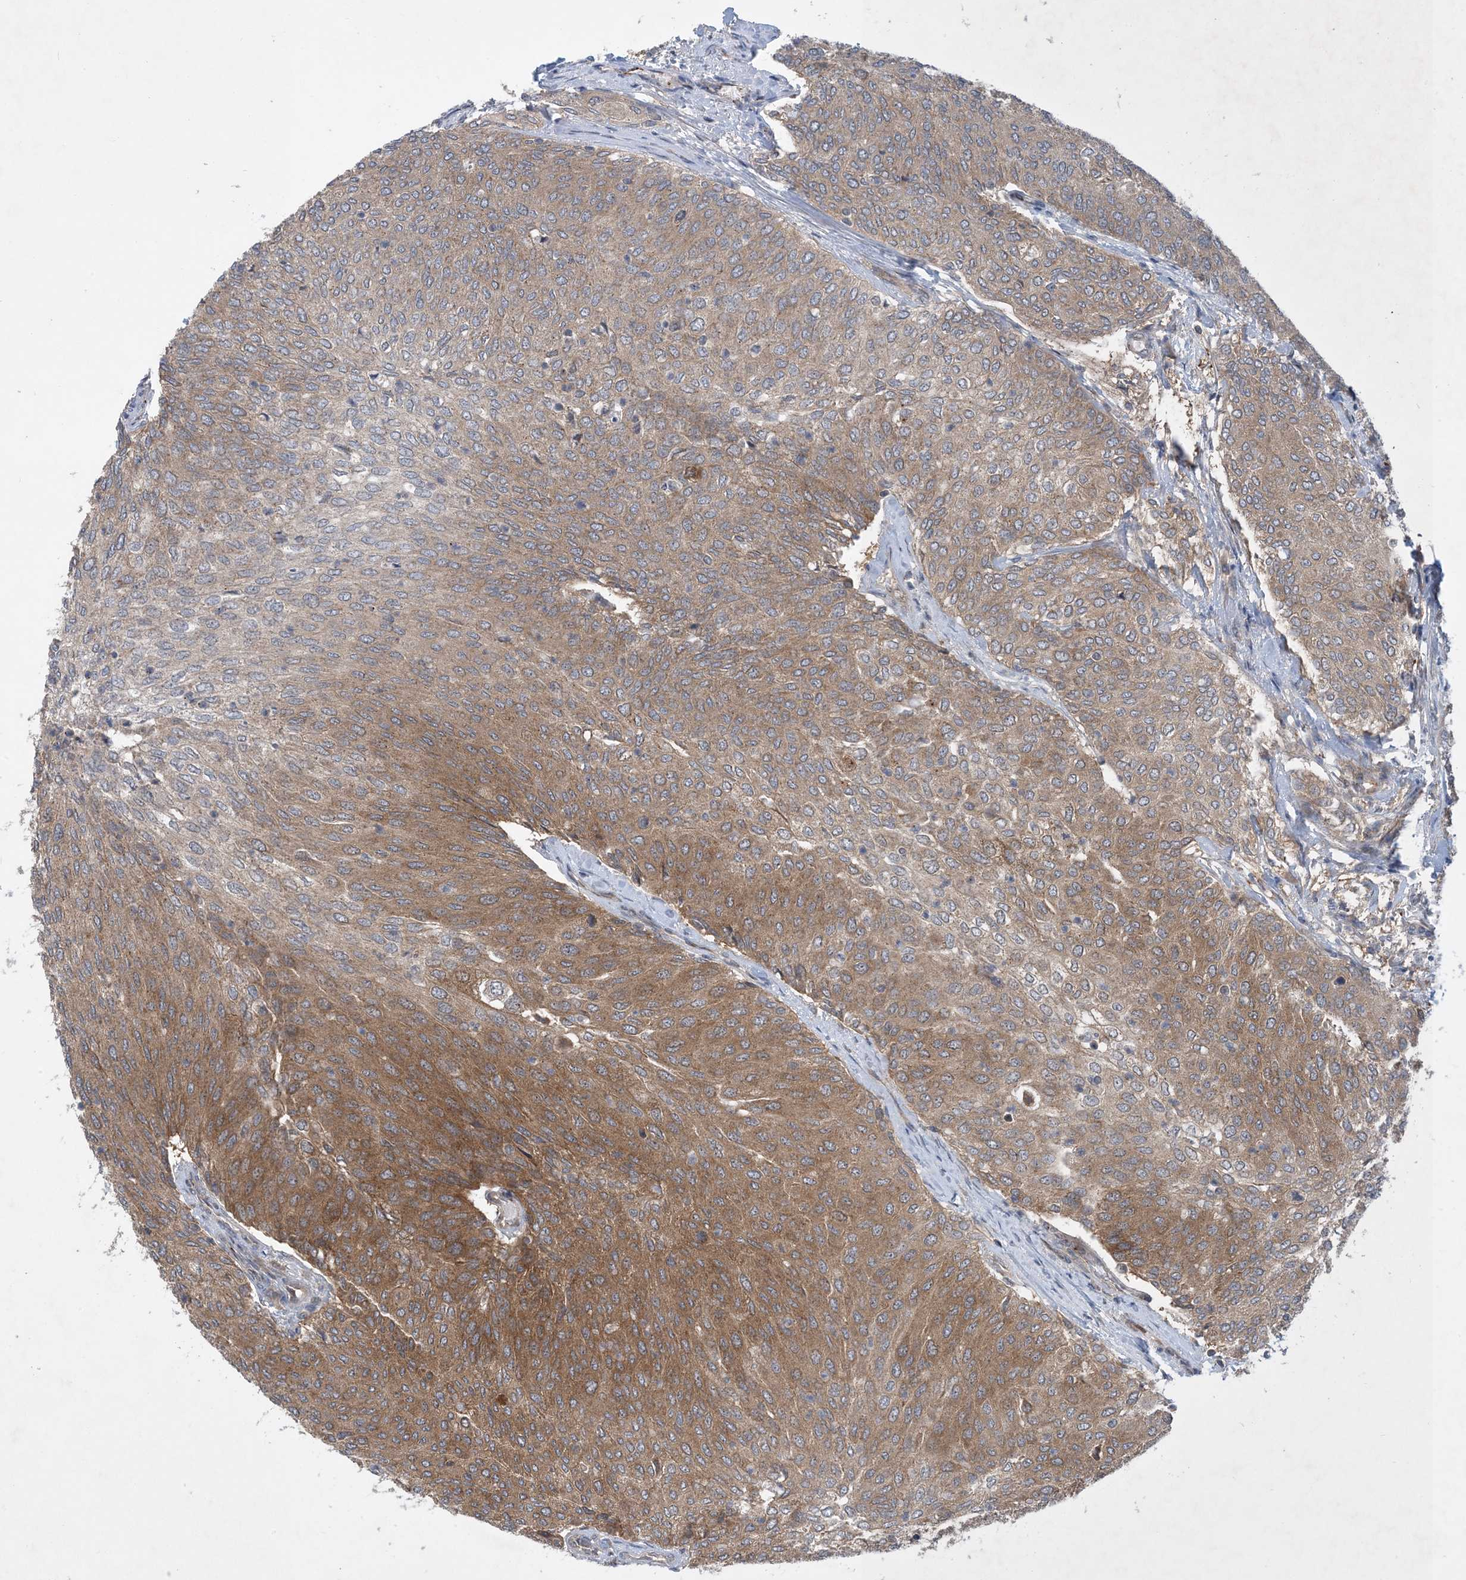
{"staining": {"intensity": "moderate", "quantity": ">75%", "location": "cytoplasmic/membranous"}, "tissue": "urothelial cancer", "cell_type": "Tumor cells", "image_type": "cancer", "snomed": [{"axis": "morphology", "description": "Urothelial carcinoma, Low grade"}, {"axis": "topography", "description": "Urinary bladder"}], "caption": "Moderate cytoplasmic/membranous protein positivity is seen in about >75% of tumor cells in urothelial cancer.", "gene": "TINAG", "patient": {"sex": "female", "age": 79}}